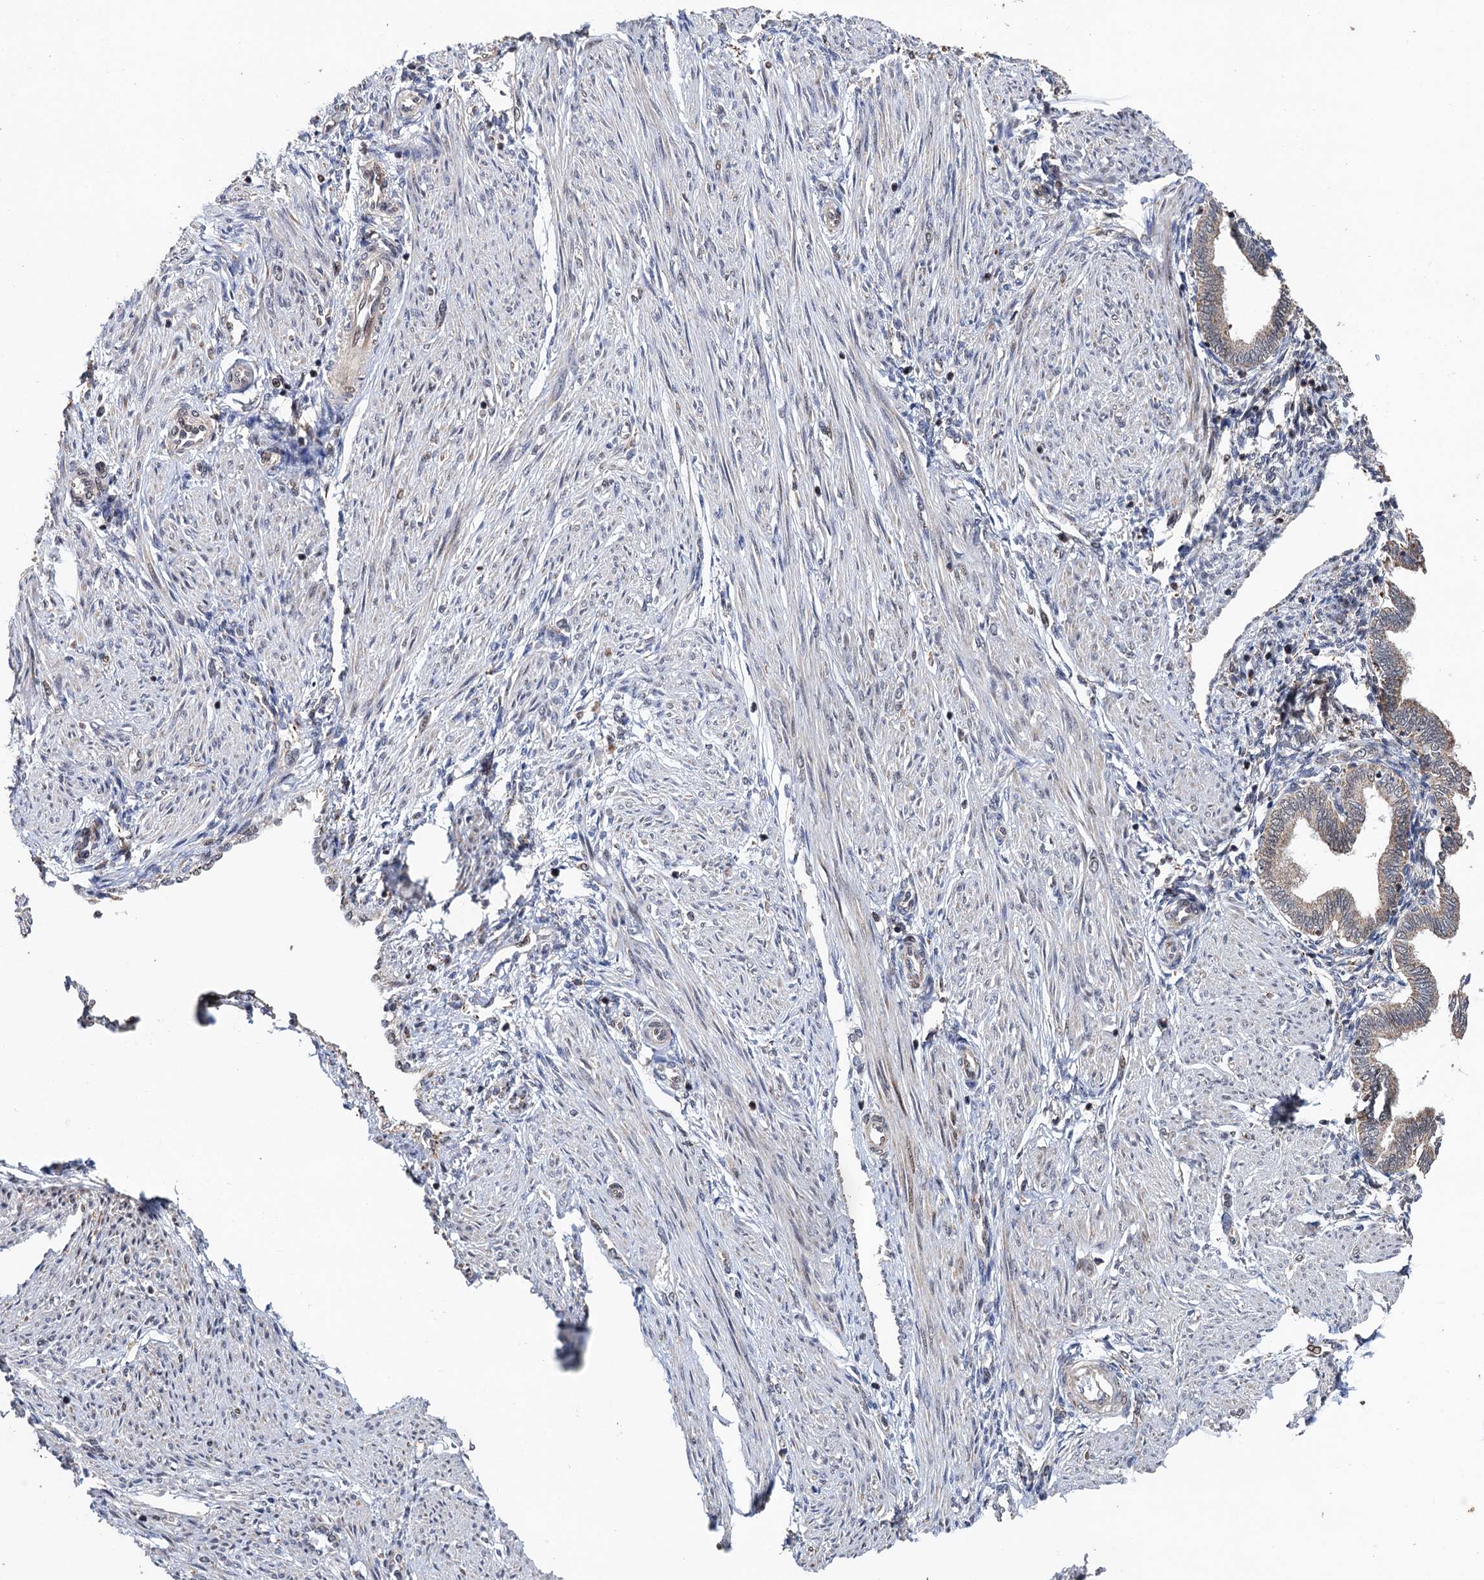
{"staining": {"intensity": "negative", "quantity": "none", "location": "none"}, "tissue": "endometrium", "cell_type": "Cells in endometrial stroma", "image_type": "normal", "snomed": [{"axis": "morphology", "description": "Normal tissue, NOS"}, {"axis": "topography", "description": "Endometrium"}], "caption": "Cells in endometrial stroma show no significant protein expression in normal endometrium. (Stains: DAB immunohistochemistry with hematoxylin counter stain, Microscopy: brightfield microscopy at high magnification).", "gene": "BMERB1", "patient": {"sex": "female", "age": 53}}